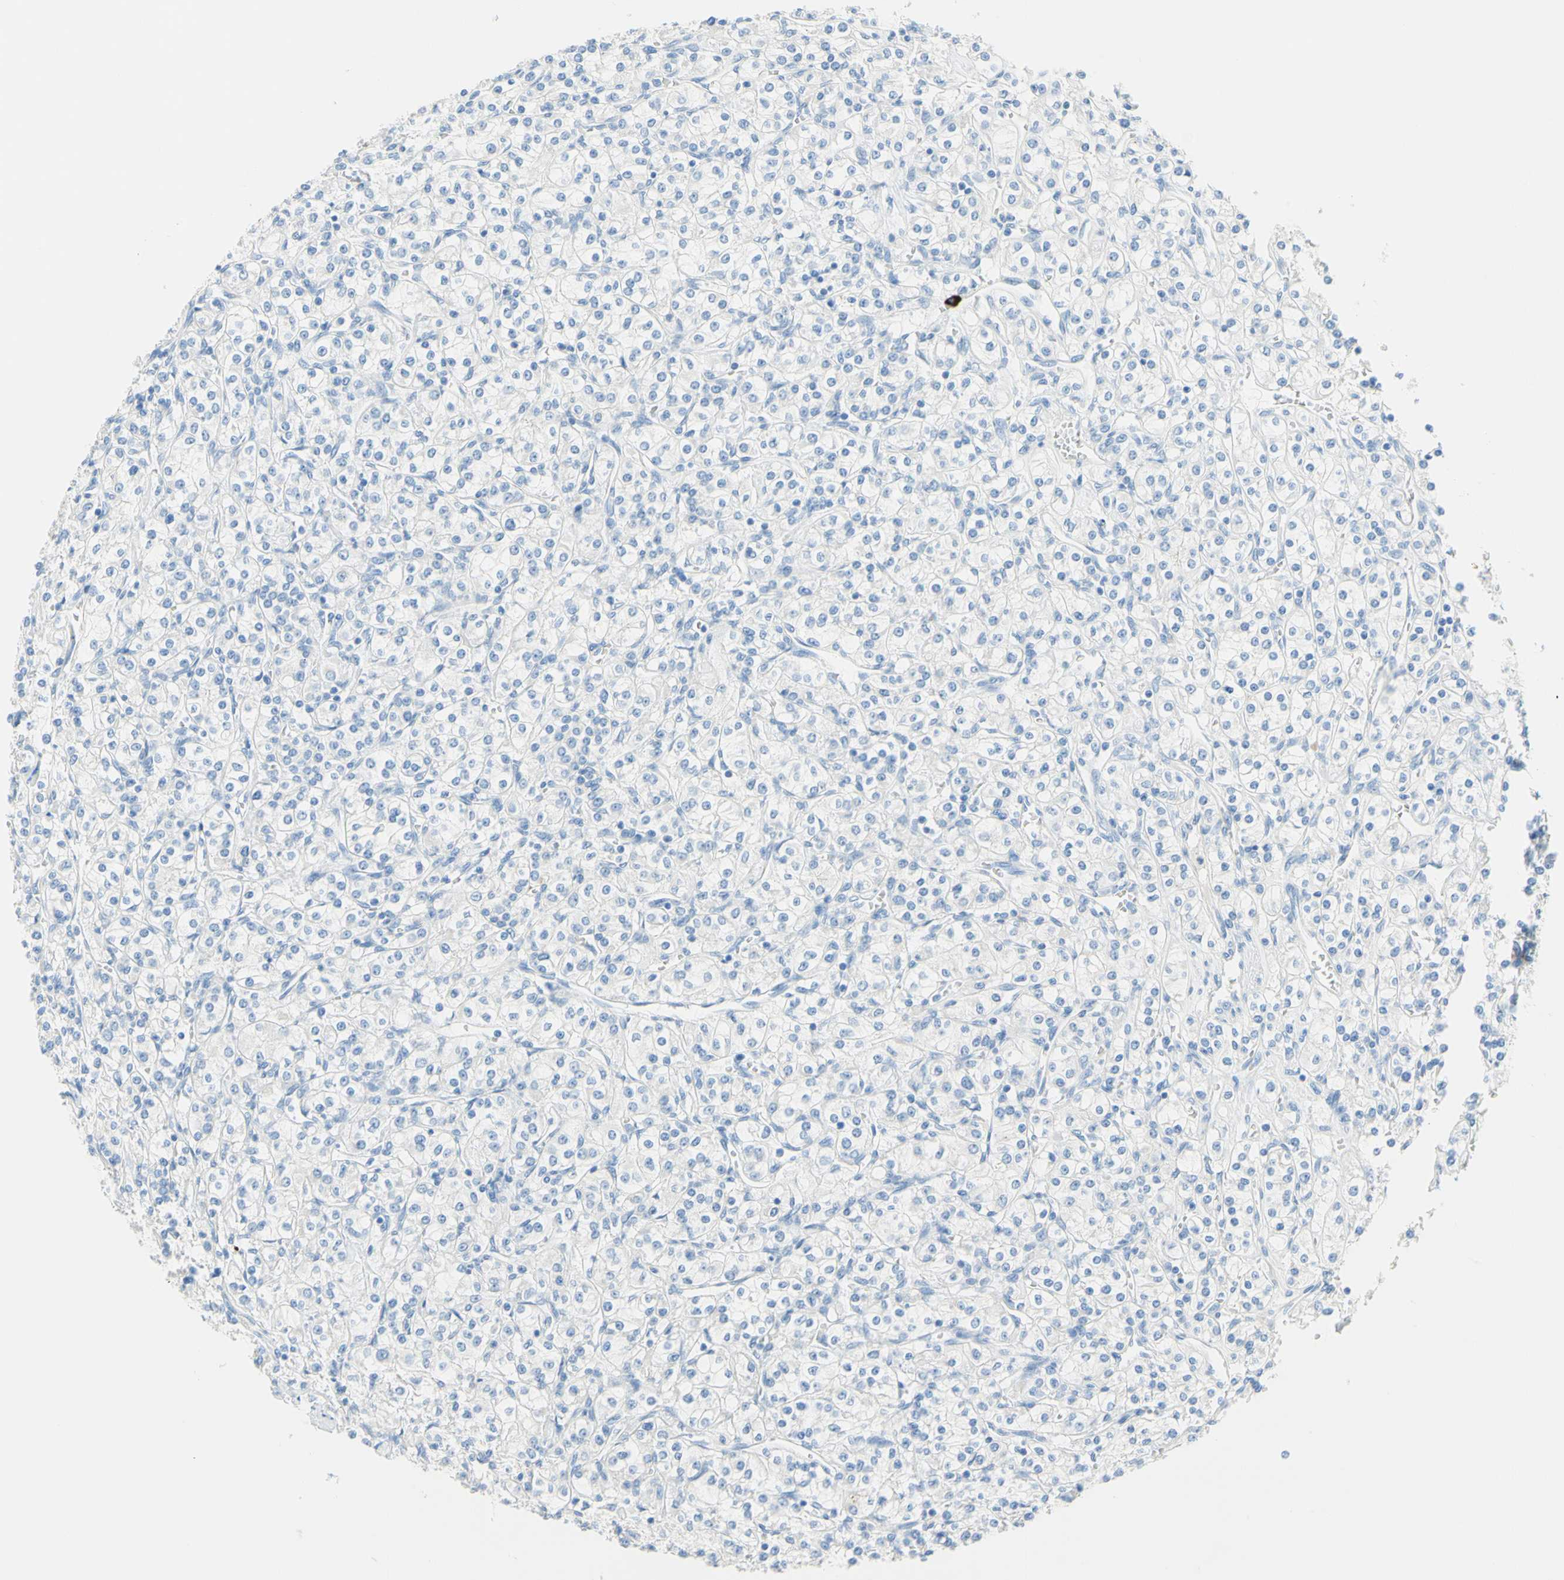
{"staining": {"intensity": "negative", "quantity": "none", "location": "none"}, "tissue": "renal cancer", "cell_type": "Tumor cells", "image_type": "cancer", "snomed": [{"axis": "morphology", "description": "Adenocarcinoma, NOS"}, {"axis": "topography", "description": "Kidney"}], "caption": "This is a photomicrograph of immunohistochemistry (IHC) staining of renal cancer, which shows no expression in tumor cells.", "gene": "IL6ST", "patient": {"sex": "male", "age": 77}}